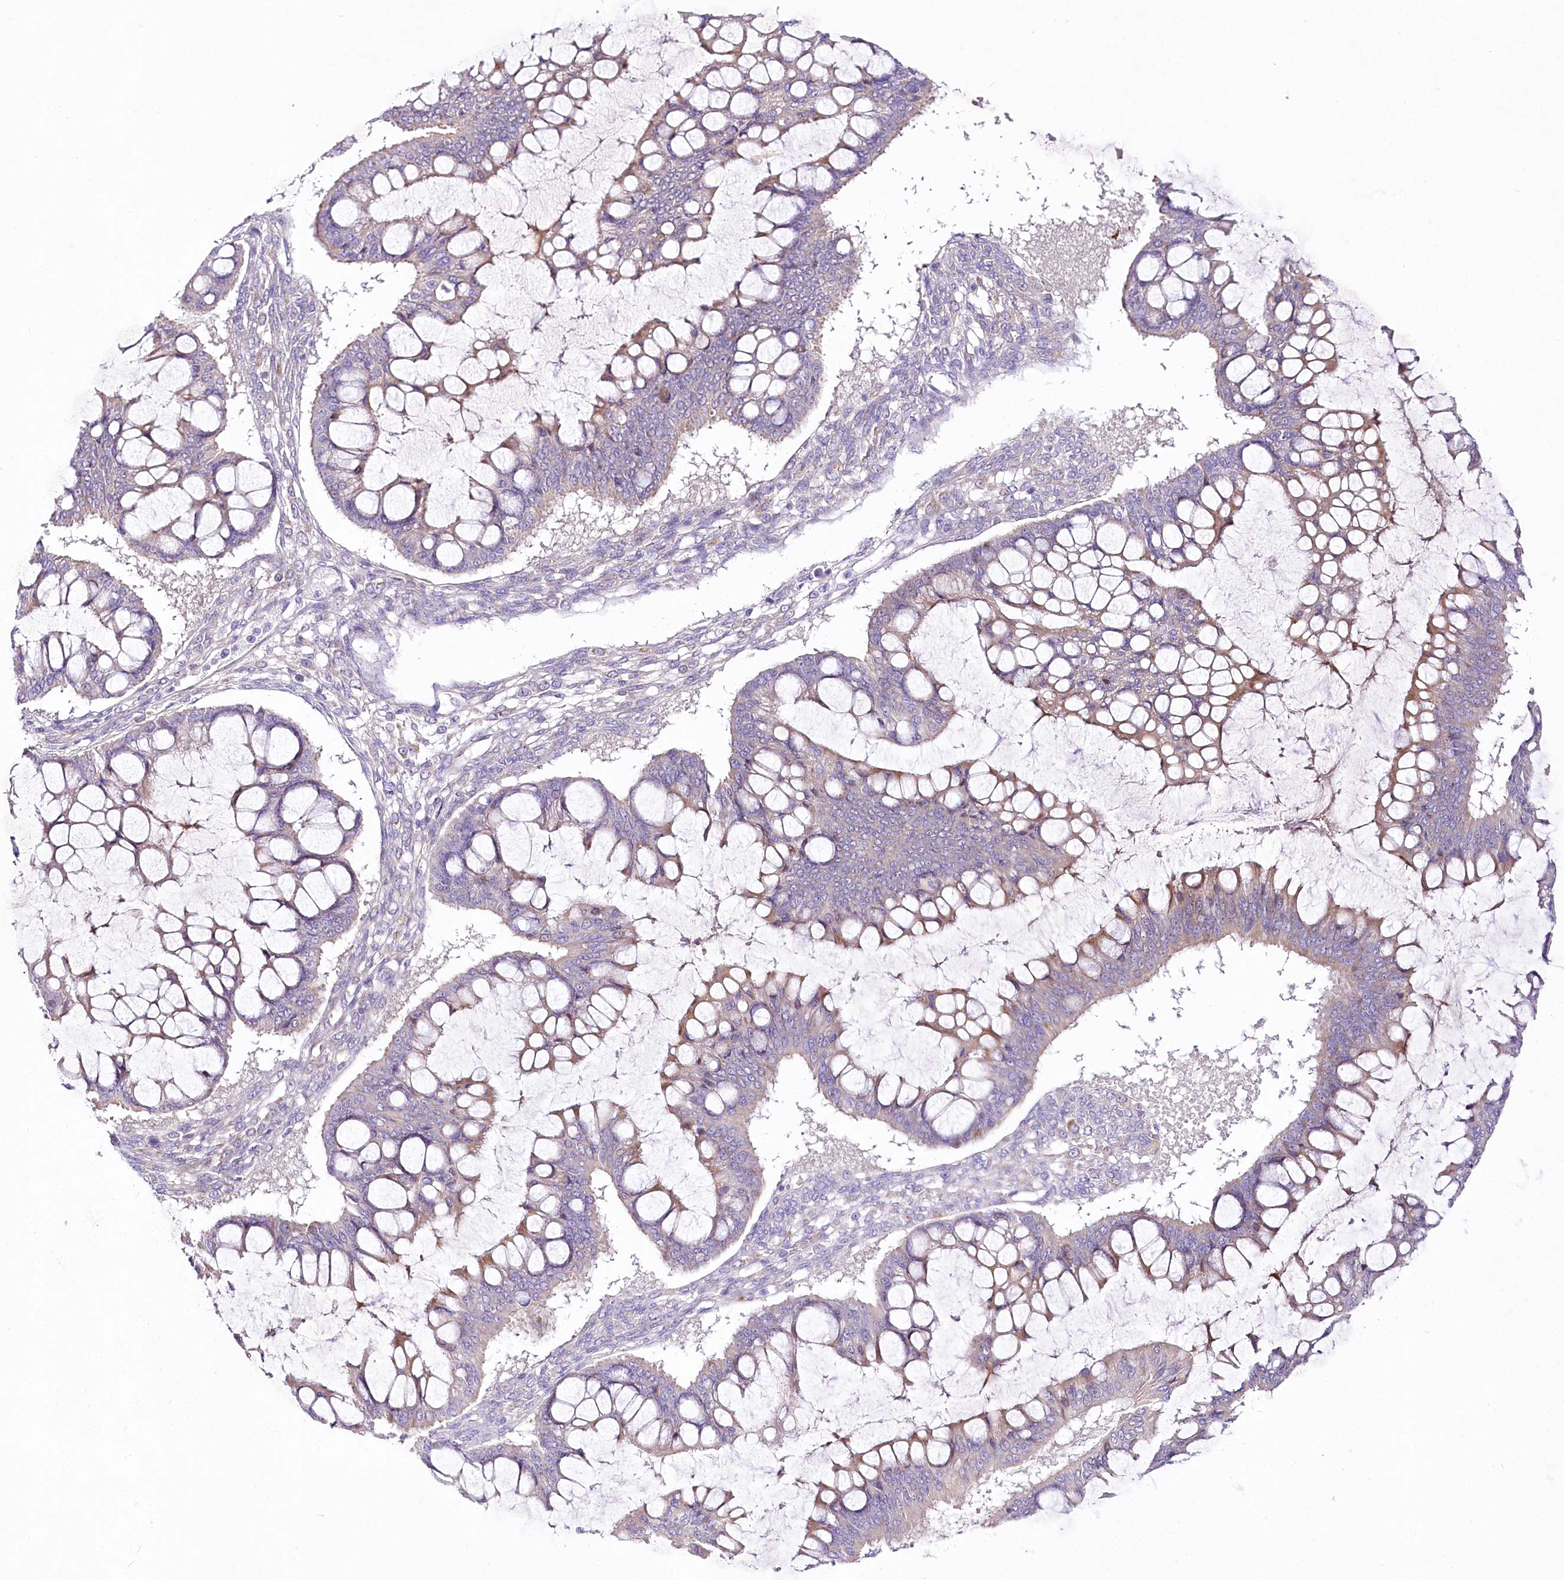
{"staining": {"intensity": "weak", "quantity": "25%-75%", "location": "cytoplasmic/membranous"}, "tissue": "ovarian cancer", "cell_type": "Tumor cells", "image_type": "cancer", "snomed": [{"axis": "morphology", "description": "Cystadenocarcinoma, mucinous, NOS"}, {"axis": "topography", "description": "Ovary"}], "caption": "Weak cytoplasmic/membranous protein expression is appreciated in about 25%-75% of tumor cells in ovarian cancer (mucinous cystadenocarcinoma). The protein of interest is stained brown, and the nuclei are stained in blue (DAB IHC with brightfield microscopy, high magnification).", "gene": "LRRC14B", "patient": {"sex": "female", "age": 73}}